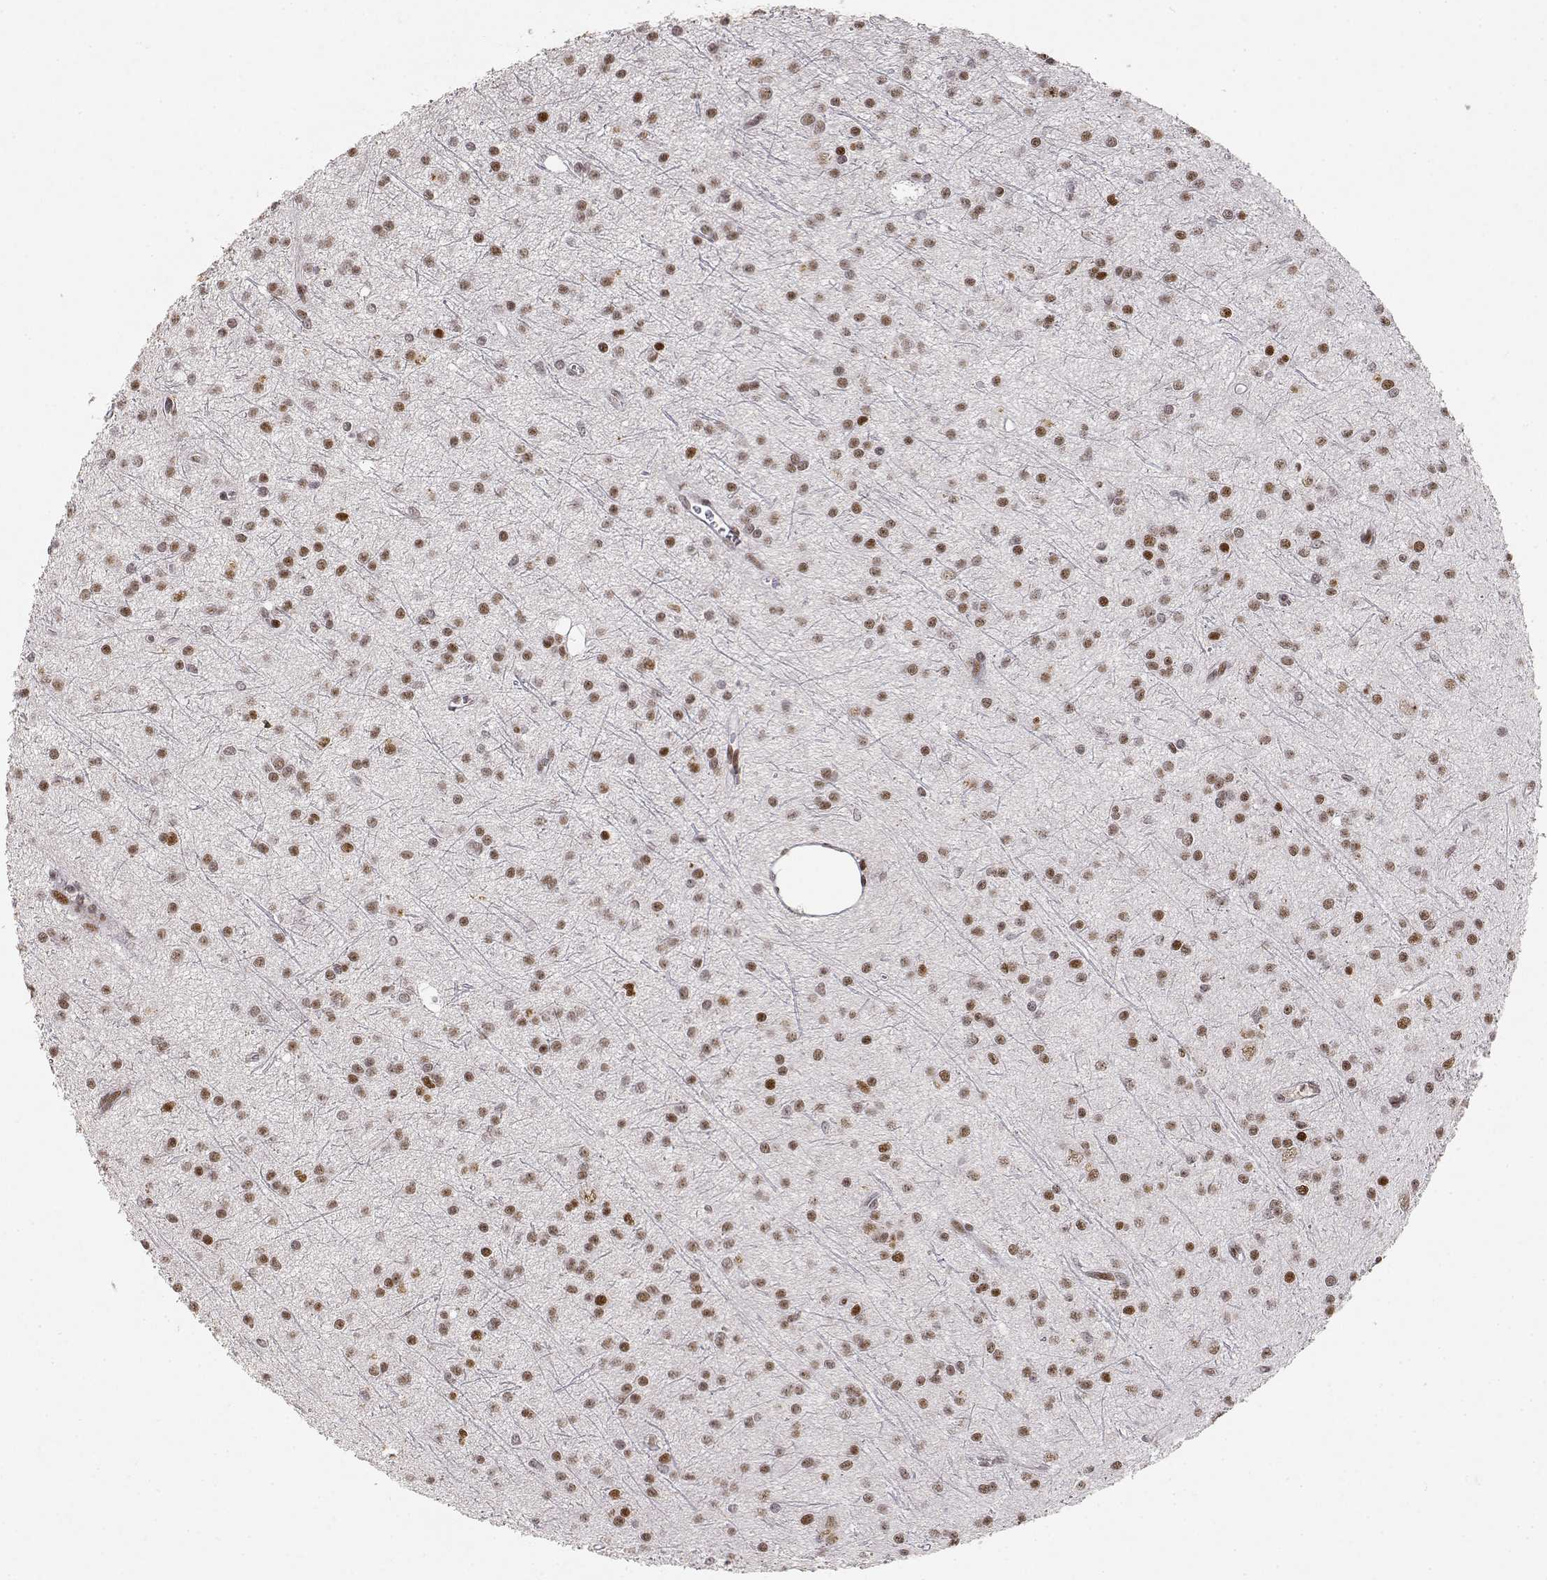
{"staining": {"intensity": "moderate", "quantity": ">75%", "location": "nuclear"}, "tissue": "glioma", "cell_type": "Tumor cells", "image_type": "cancer", "snomed": [{"axis": "morphology", "description": "Glioma, malignant, Low grade"}, {"axis": "topography", "description": "Brain"}], "caption": "This is a photomicrograph of immunohistochemistry staining of malignant glioma (low-grade), which shows moderate positivity in the nuclear of tumor cells.", "gene": "RSF1", "patient": {"sex": "male", "age": 27}}